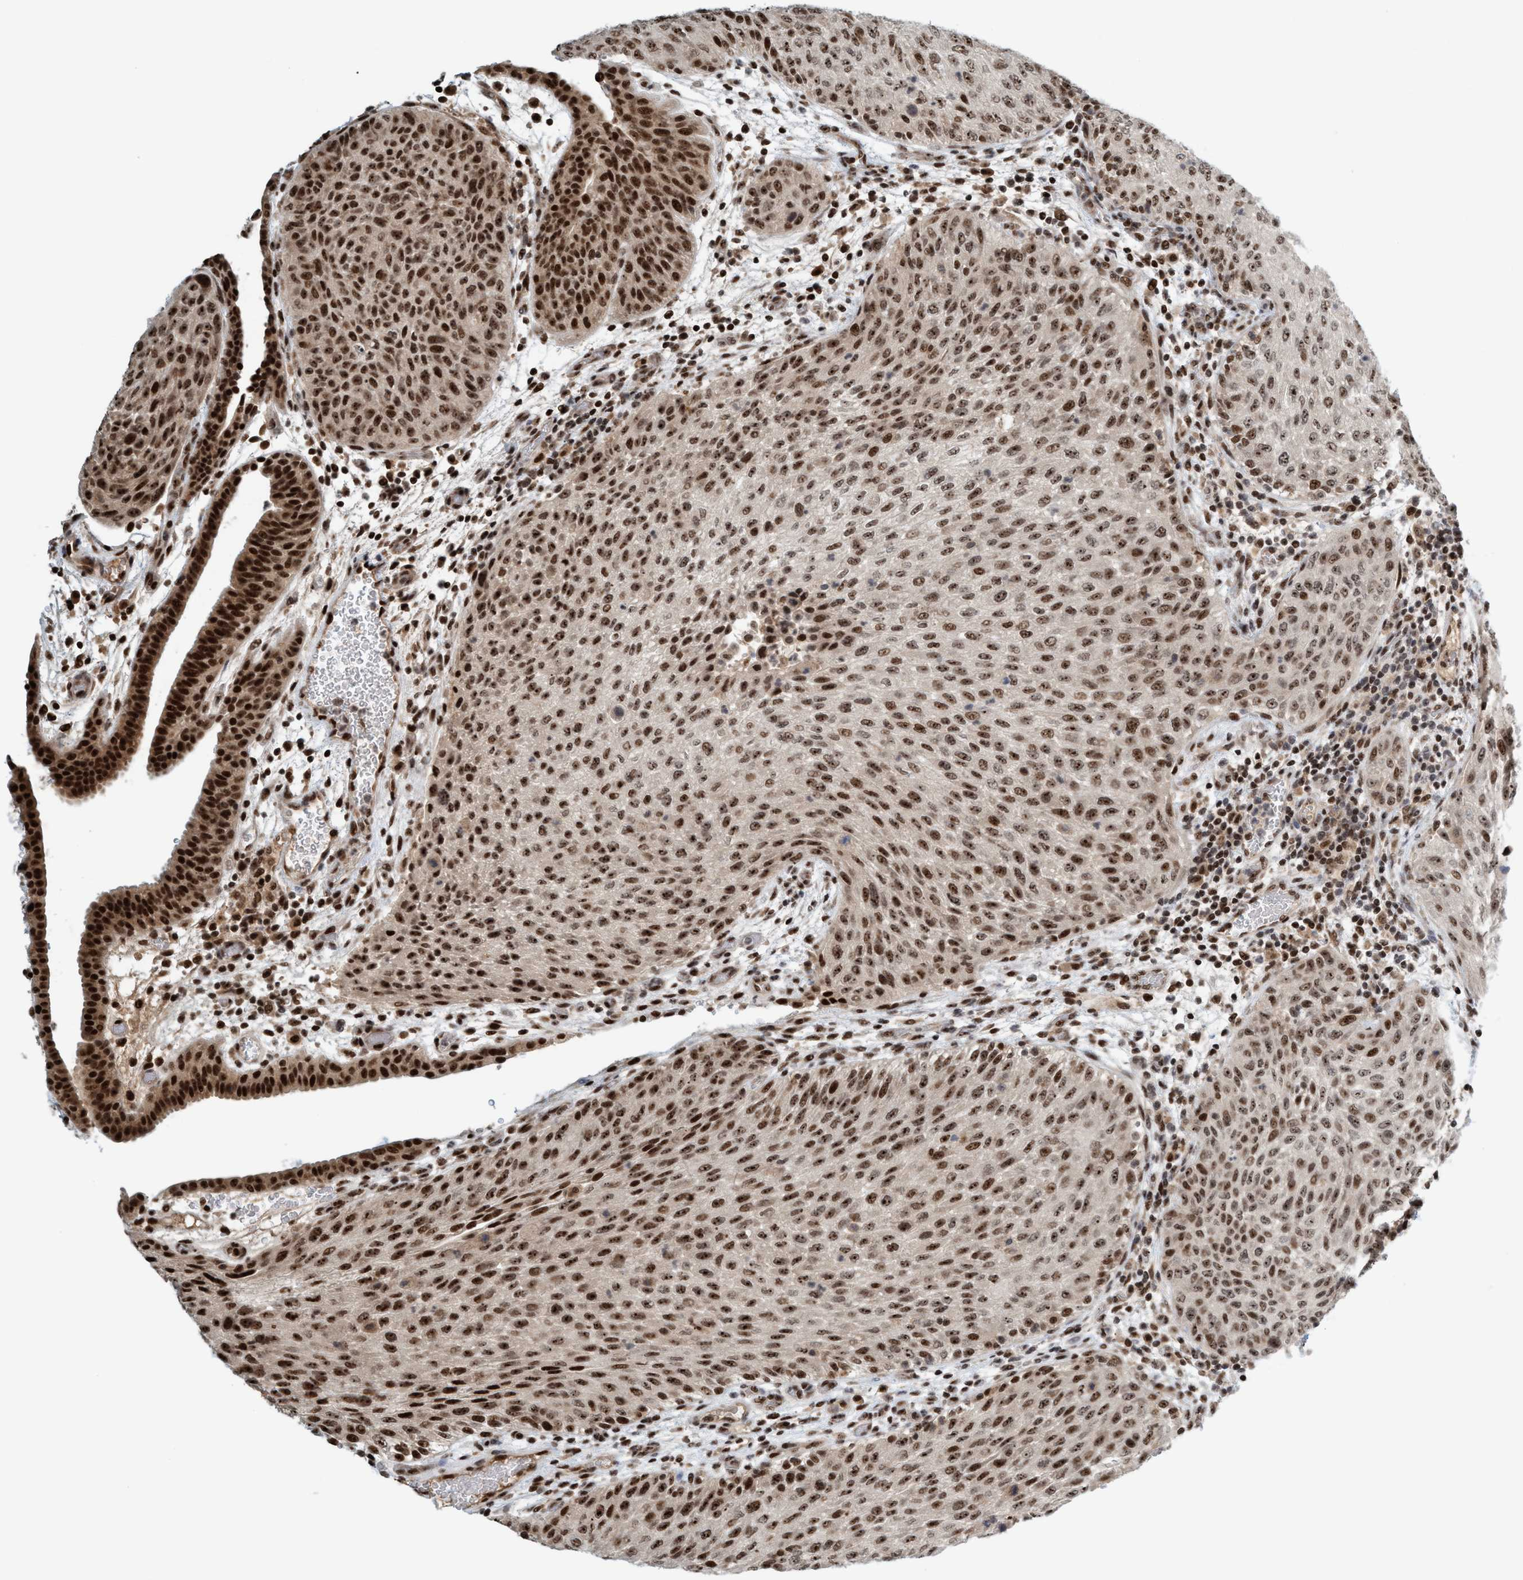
{"staining": {"intensity": "strong", "quantity": ">75%", "location": "nuclear"}, "tissue": "urothelial cancer", "cell_type": "Tumor cells", "image_type": "cancer", "snomed": [{"axis": "morphology", "description": "Urothelial carcinoma, Low grade"}, {"axis": "morphology", "description": "Urothelial carcinoma, High grade"}, {"axis": "topography", "description": "Urinary bladder"}], "caption": "High-power microscopy captured an immunohistochemistry (IHC) histopathology image of urothelial cancer, revealing strong nuclear positivity in about >75% of tumor cells.", "gene": "SMCR8", "patient": {"sex": "male", "age": 35}}